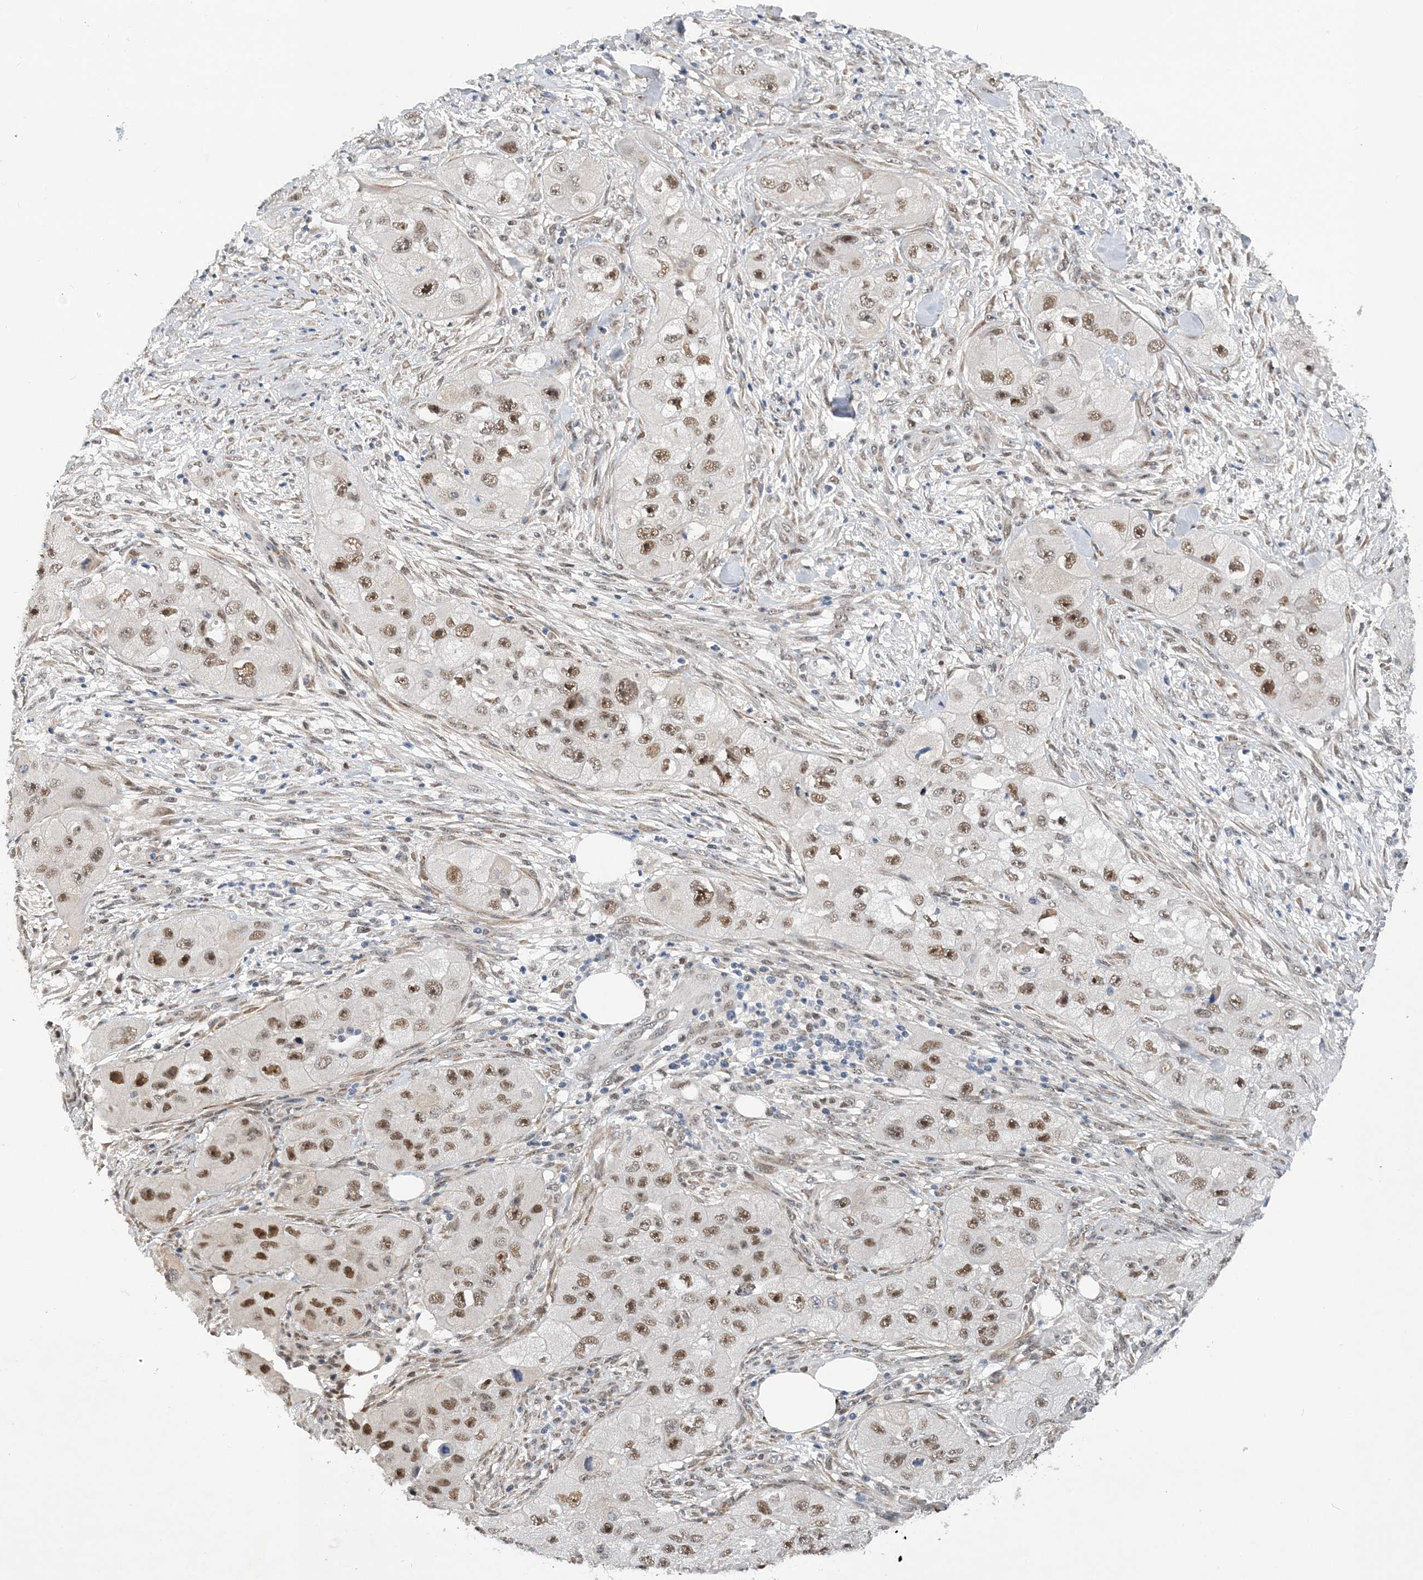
{"staining": {"intensity": "moderate", "quantity": ">75%", "location": "nuclear"}, "tissue": "skin cancer", "cell_type": "Tumor cells", "image_type": "cancer", "snomed": [{"axis": "morphology", "description": "Squamous cell carcinoma, NOS"}, {"axis": "topography", "description": "Skin"}, {"axis": "topography", "description": "Subcutis"}], "caption": "Protein expression analysis of squamous cell carcinoma (skin) displays moderate nuclear staining in about >75% of tumor cells.", "gene": "FAM217A", "patient": {"sex": "male", "age": 73}}